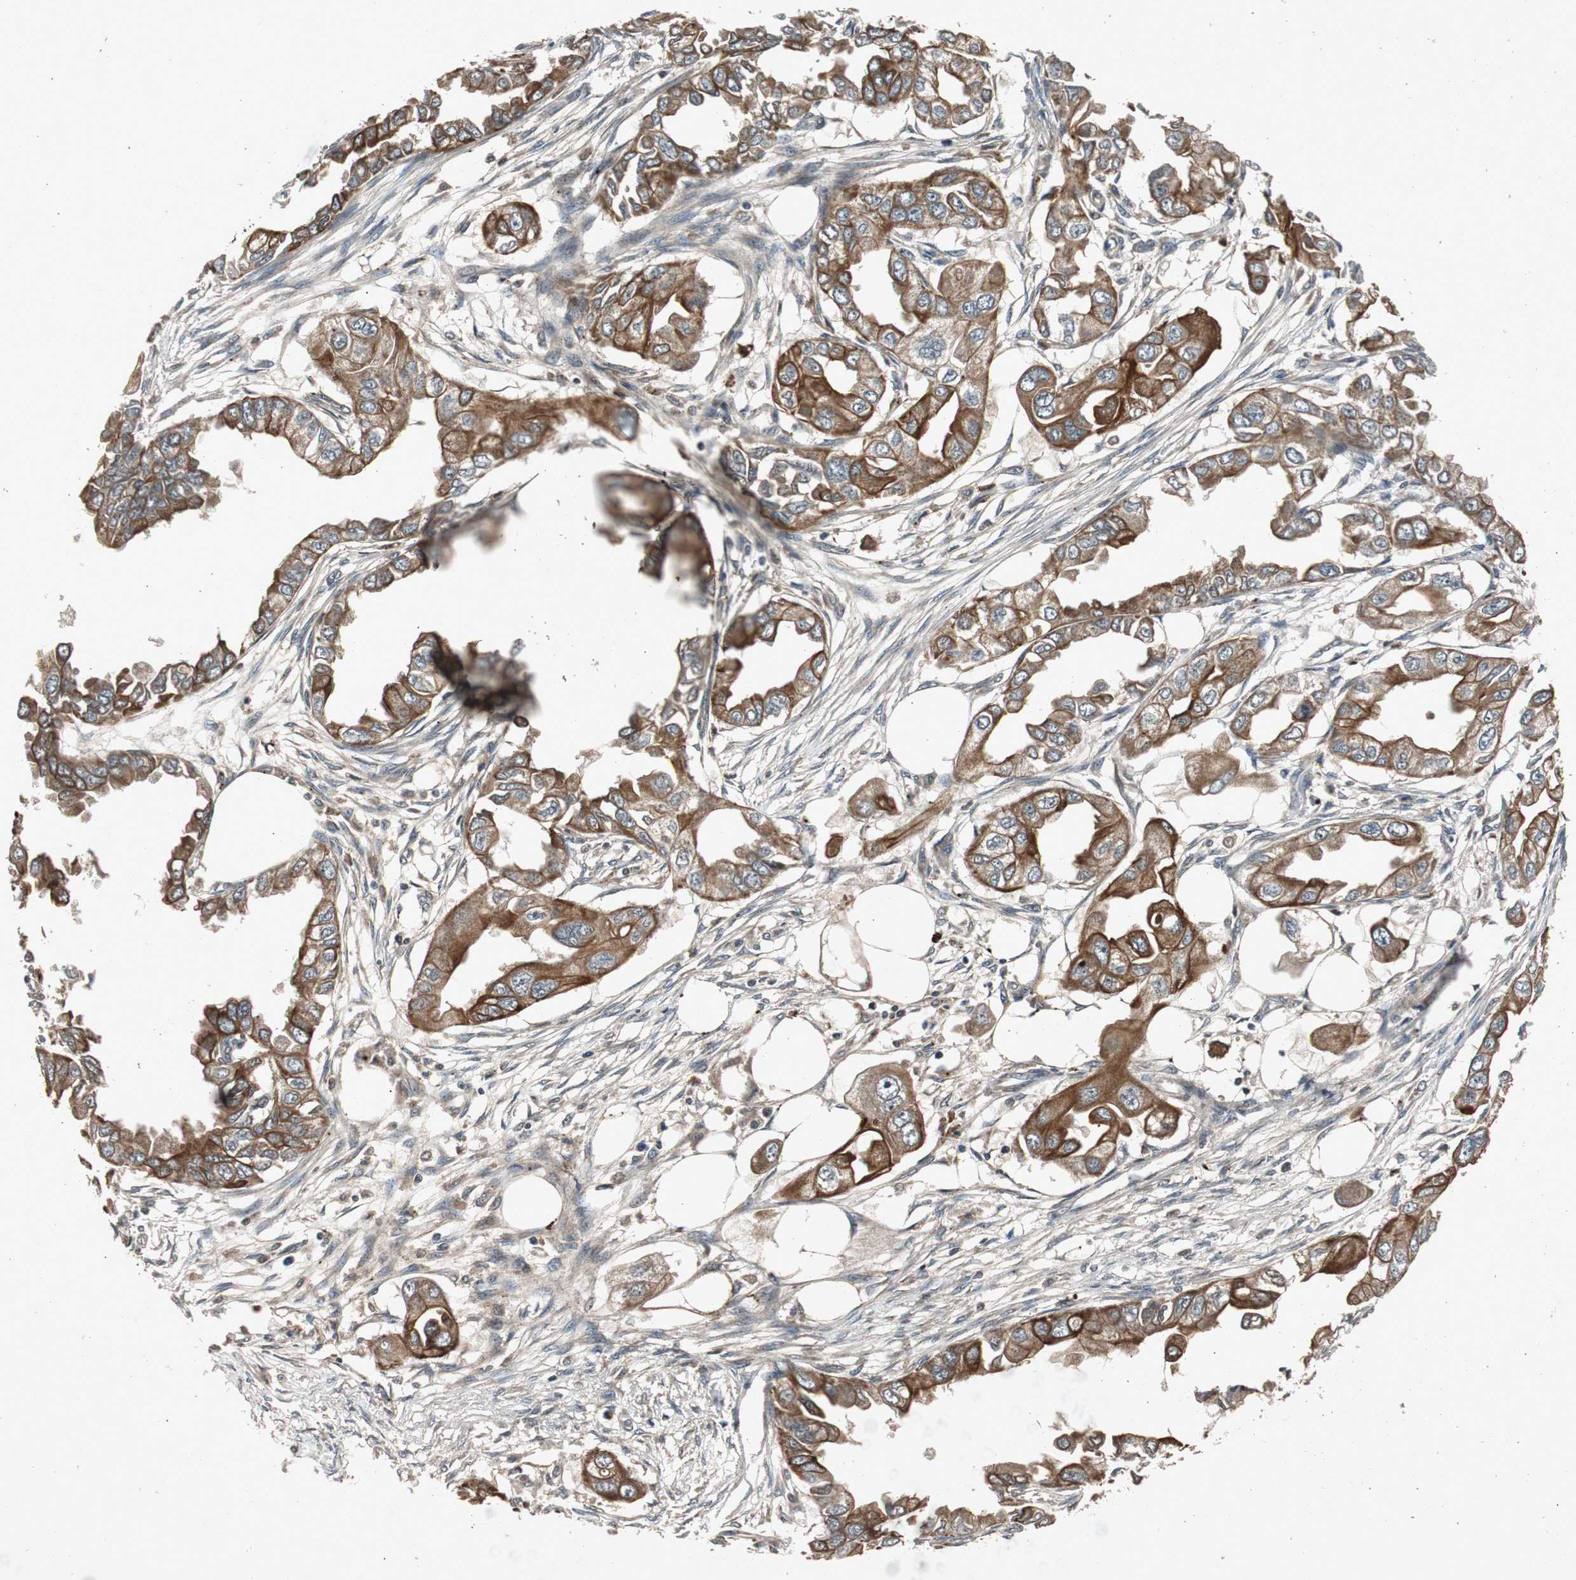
{"staining": {"intensity": "strong", "quantity": ">75%", "location": "cytoplasmic/membranous"}, "tissue": "endometrial cancer", "cell_type": "Tumor cells", "image_type": "cancer", "snomed": [{"axis": "morphology", "description": "Adenocarcinoma, NOS"}, {"axis": "topography", "description": "Endometrium"}], "caption": "Immunohistochemistry (IHC) of endometrial cancer exhibits high levels of strong cytoplasmic/membranous positivity in about >75% of tumor cells. (IHC, brightfield microscopy, high magnification).", "gene": "SLIT2", "patient": {"sex": "female", "age": 67}}